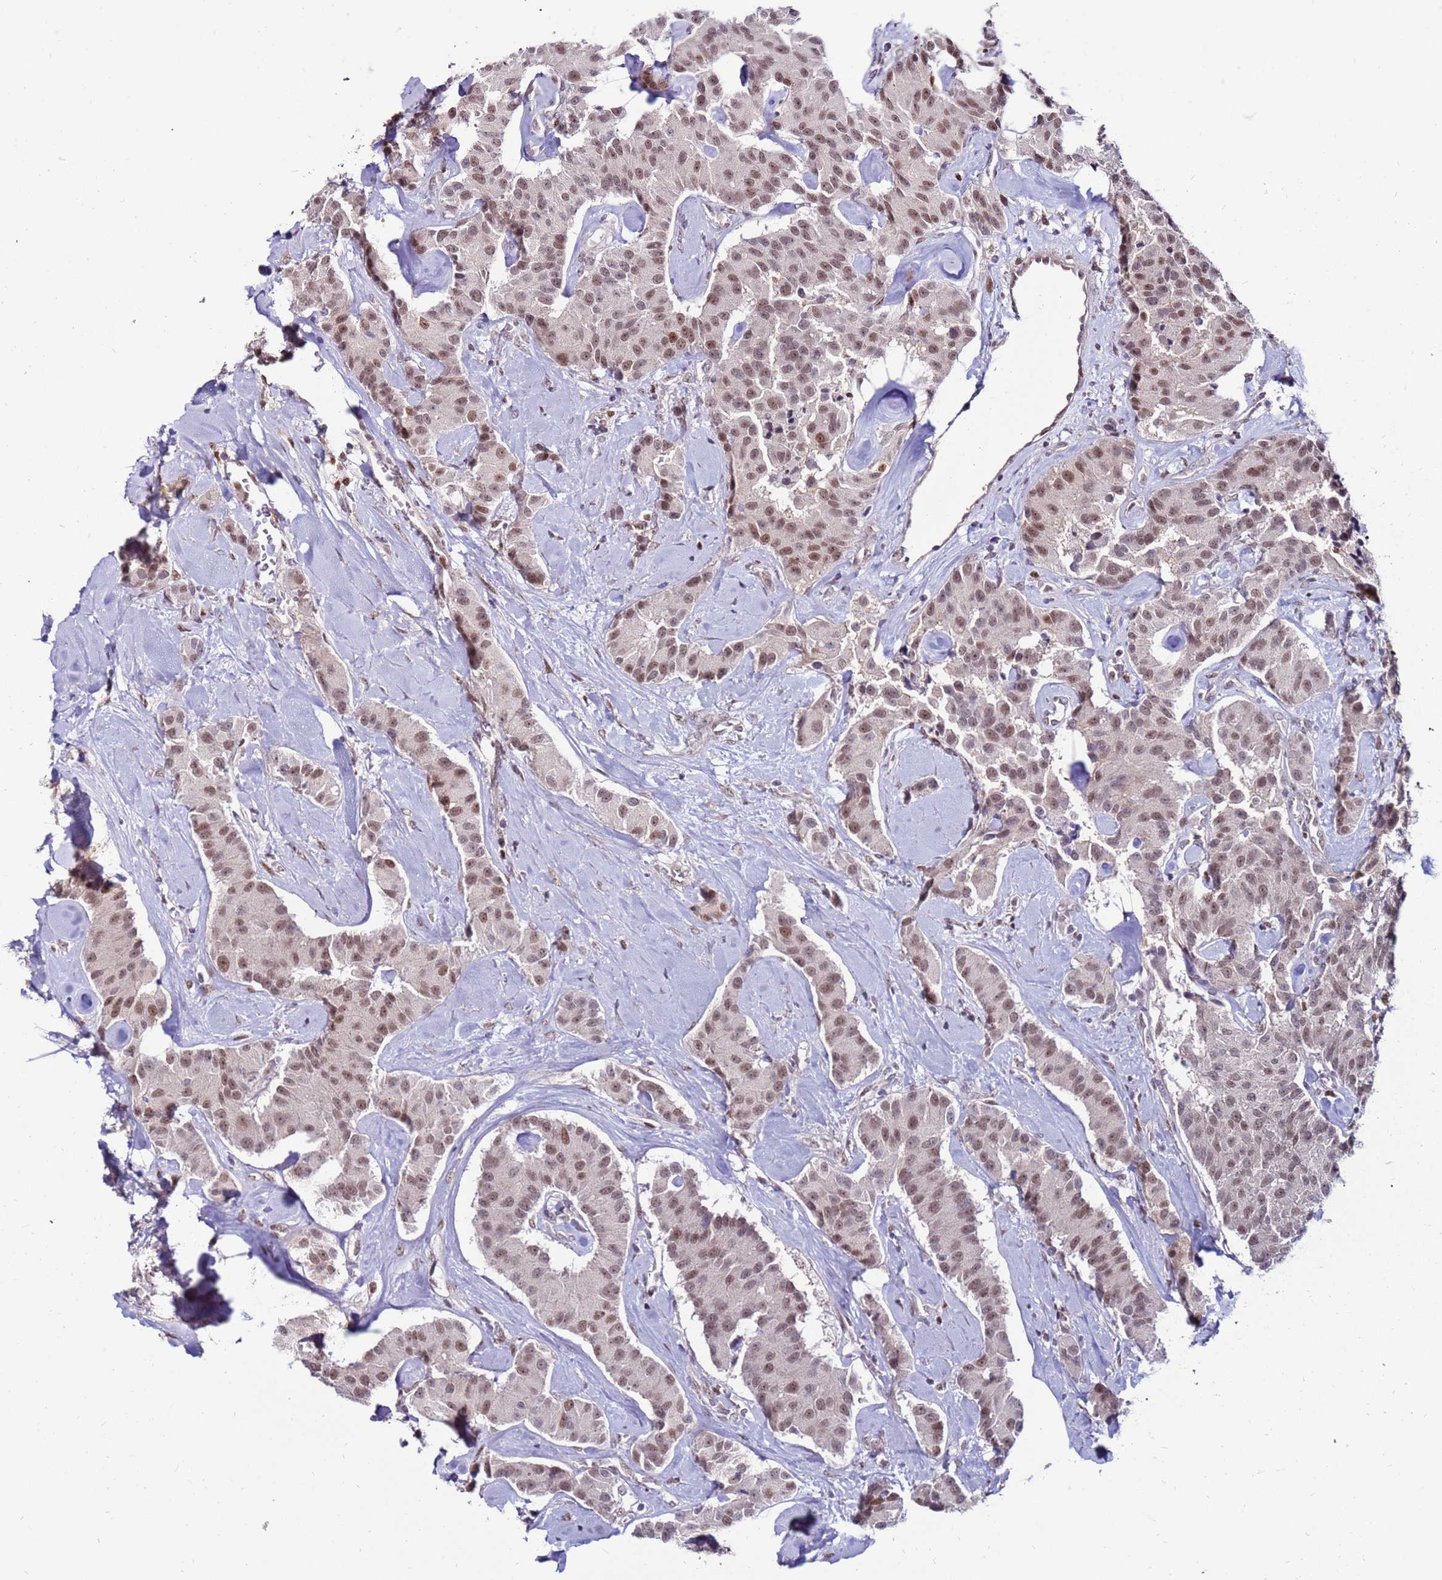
{"staining": {"intensity": "weak", "quantity": ">75%", "location": "nuclear"}, "tissue": "carcinoid", "cell_type": "Tumor cells", "image_type": "cancer", "snomed": [{"axis": "morphology", "description": "Carcinoid, malignant, NOS"}, {"axis": "topography", "description": "Pancreas"}], "caption": "Carcinoid stained with a protein marker displays weak staining in tumor cells.", "gene": "KPNA4", "patient": {"sex": "male", "age": 41}}